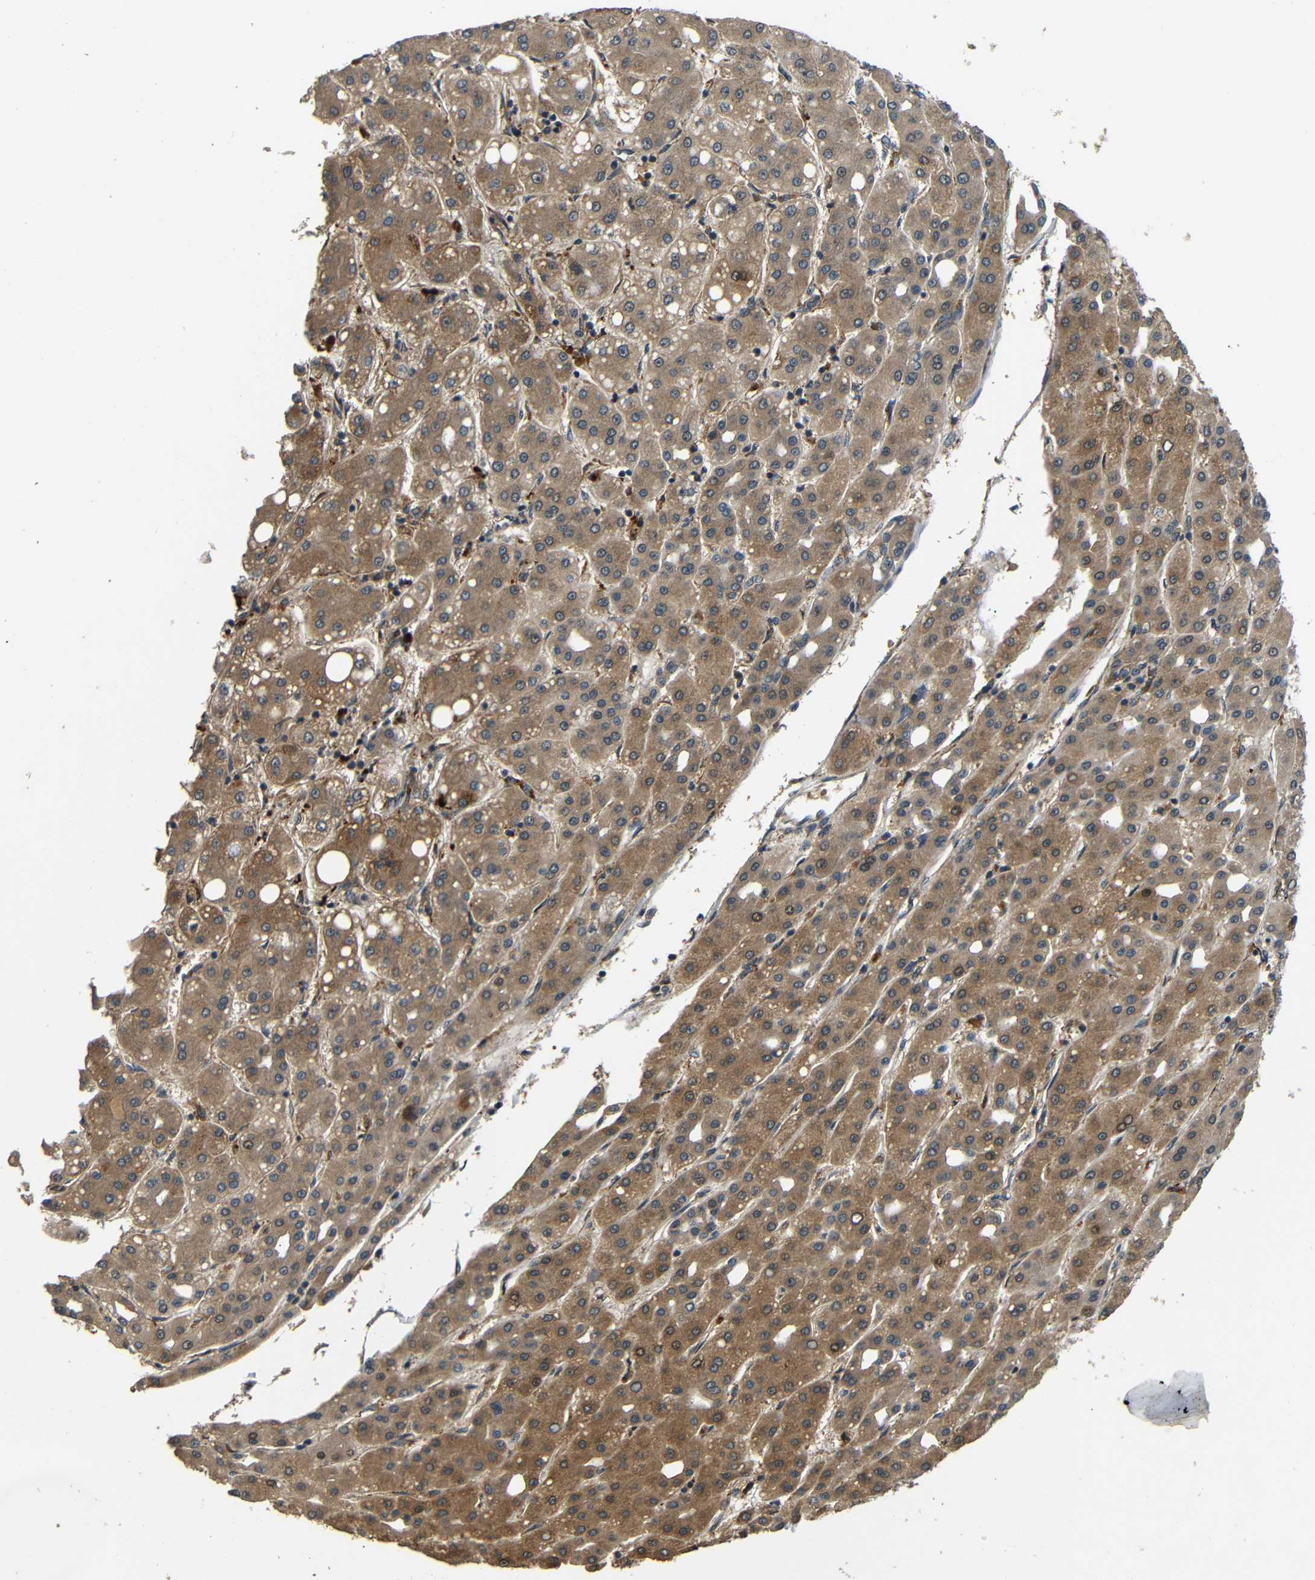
{"staining": {"intensity": "moderate", "quantity": ">75%", "location": "cytoplasmic/membranous"}, "tissue": "liver cancer", "cell_type": "Tumor cells", "image_type": "cancer", "snomed": [{"axis": "morphology", "description": "Carcinoma, Hepatocellular, NOS"}, {"axis": "topography", "description": "Liver"}], "caption": "There is medium levels of moderate cytoplasmic/membranous staining in tumor cells of liver cancer (hepatocellular carcinoma), as demonstrated by immunohistochemical staining (brown color).", "gene": "EPHB2", "patient": {"sex": "male", "age": 65}}